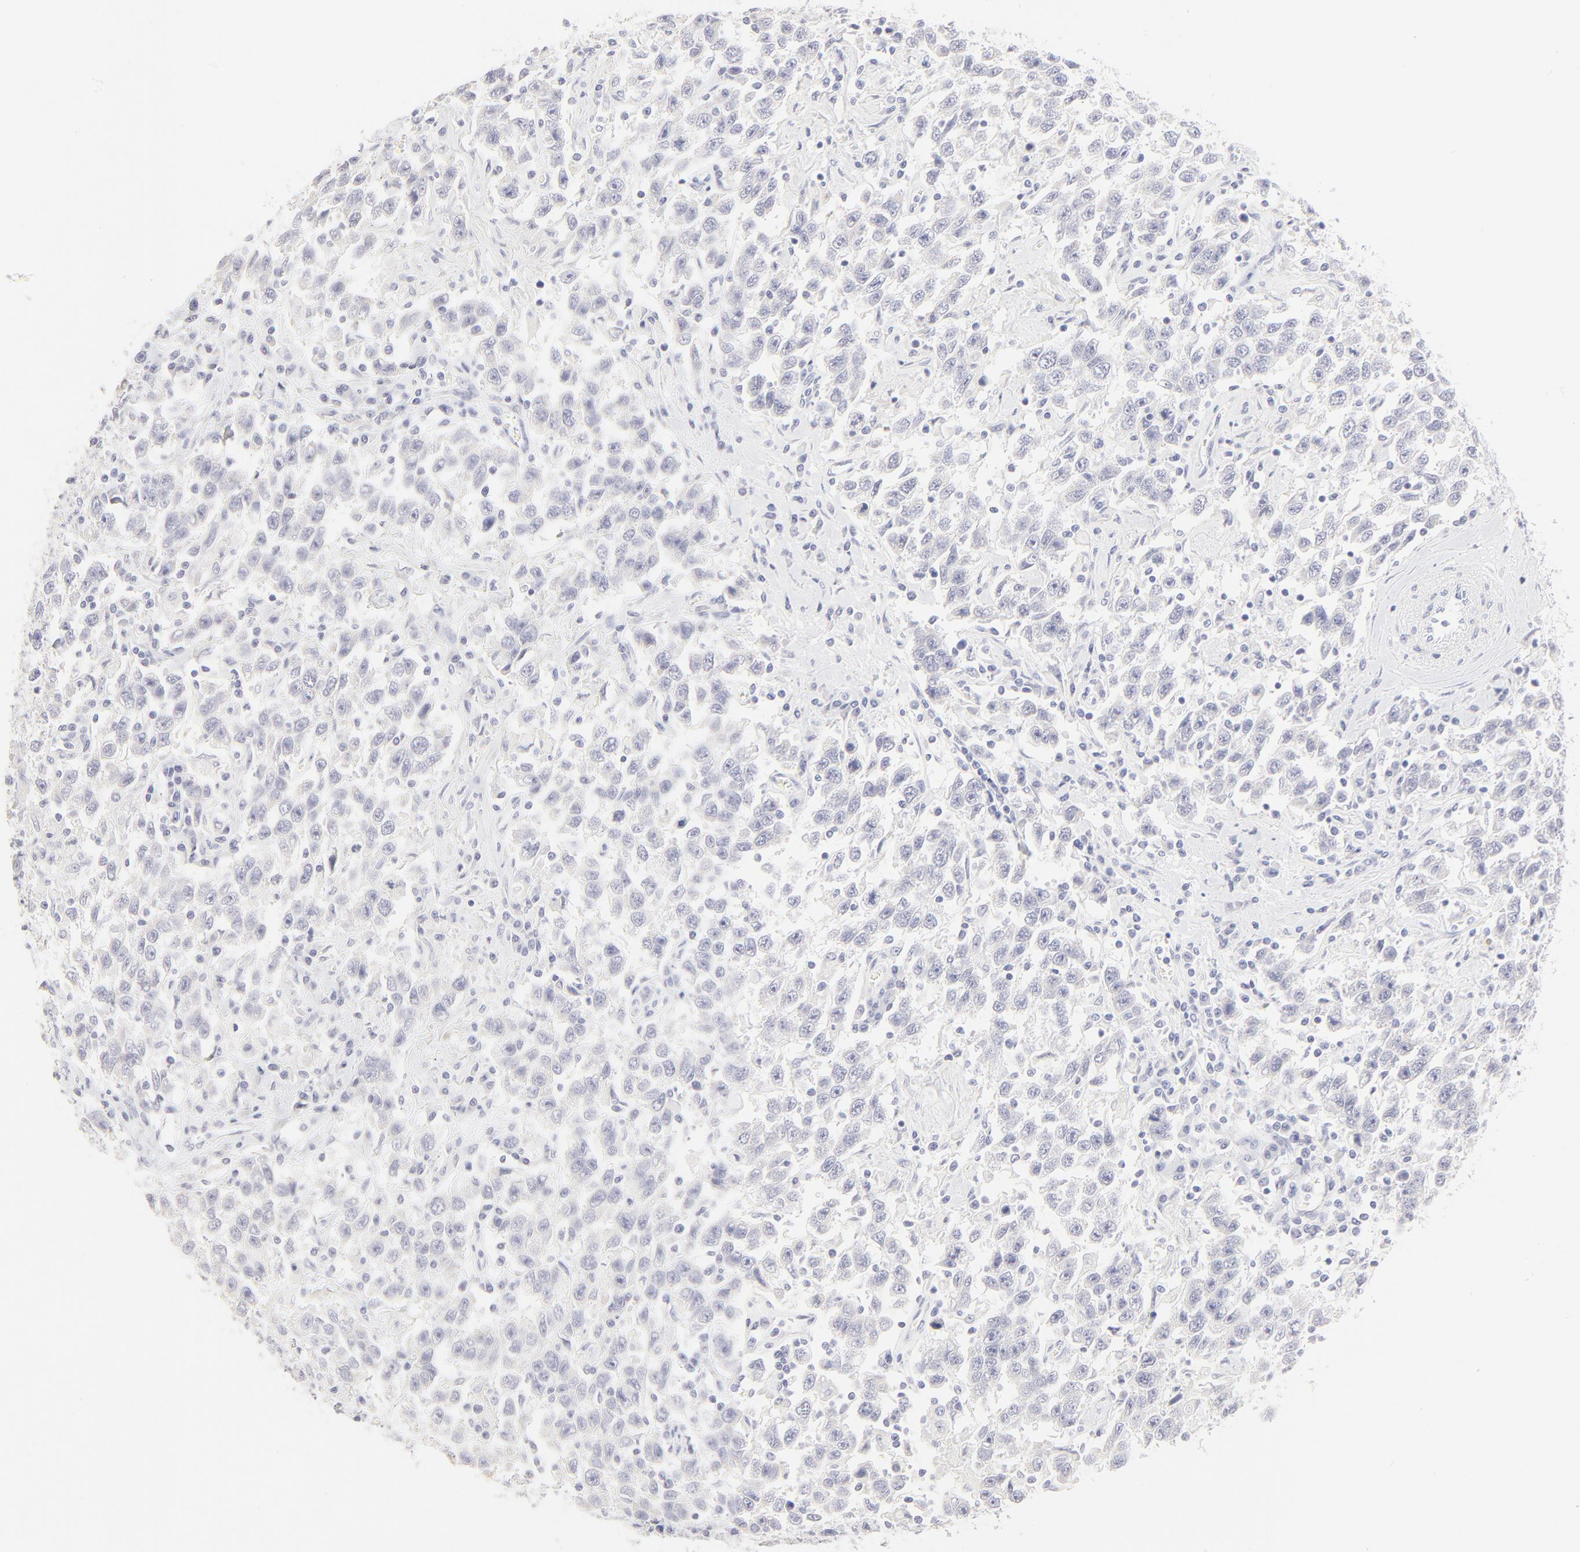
{"staining": {"intensity": "negative", "quantity": "none", "location": "none"}, "tissue": "testis cancer", "cell_type": "Tumor cells", "image_type": "cancer", "snomed": [{"axis": "morphology", "description": "Seminoma, NOS"}, {"axis": "topography", "description": "Testis"}], "caption": "The photomicrograph shows no staining of tumor cells in testis seminoma. (DAB IHC visualized using brightfield microscopy, high magnification).", "gene": "ELF3", "patient": {"sex": "male", "age": 41}}